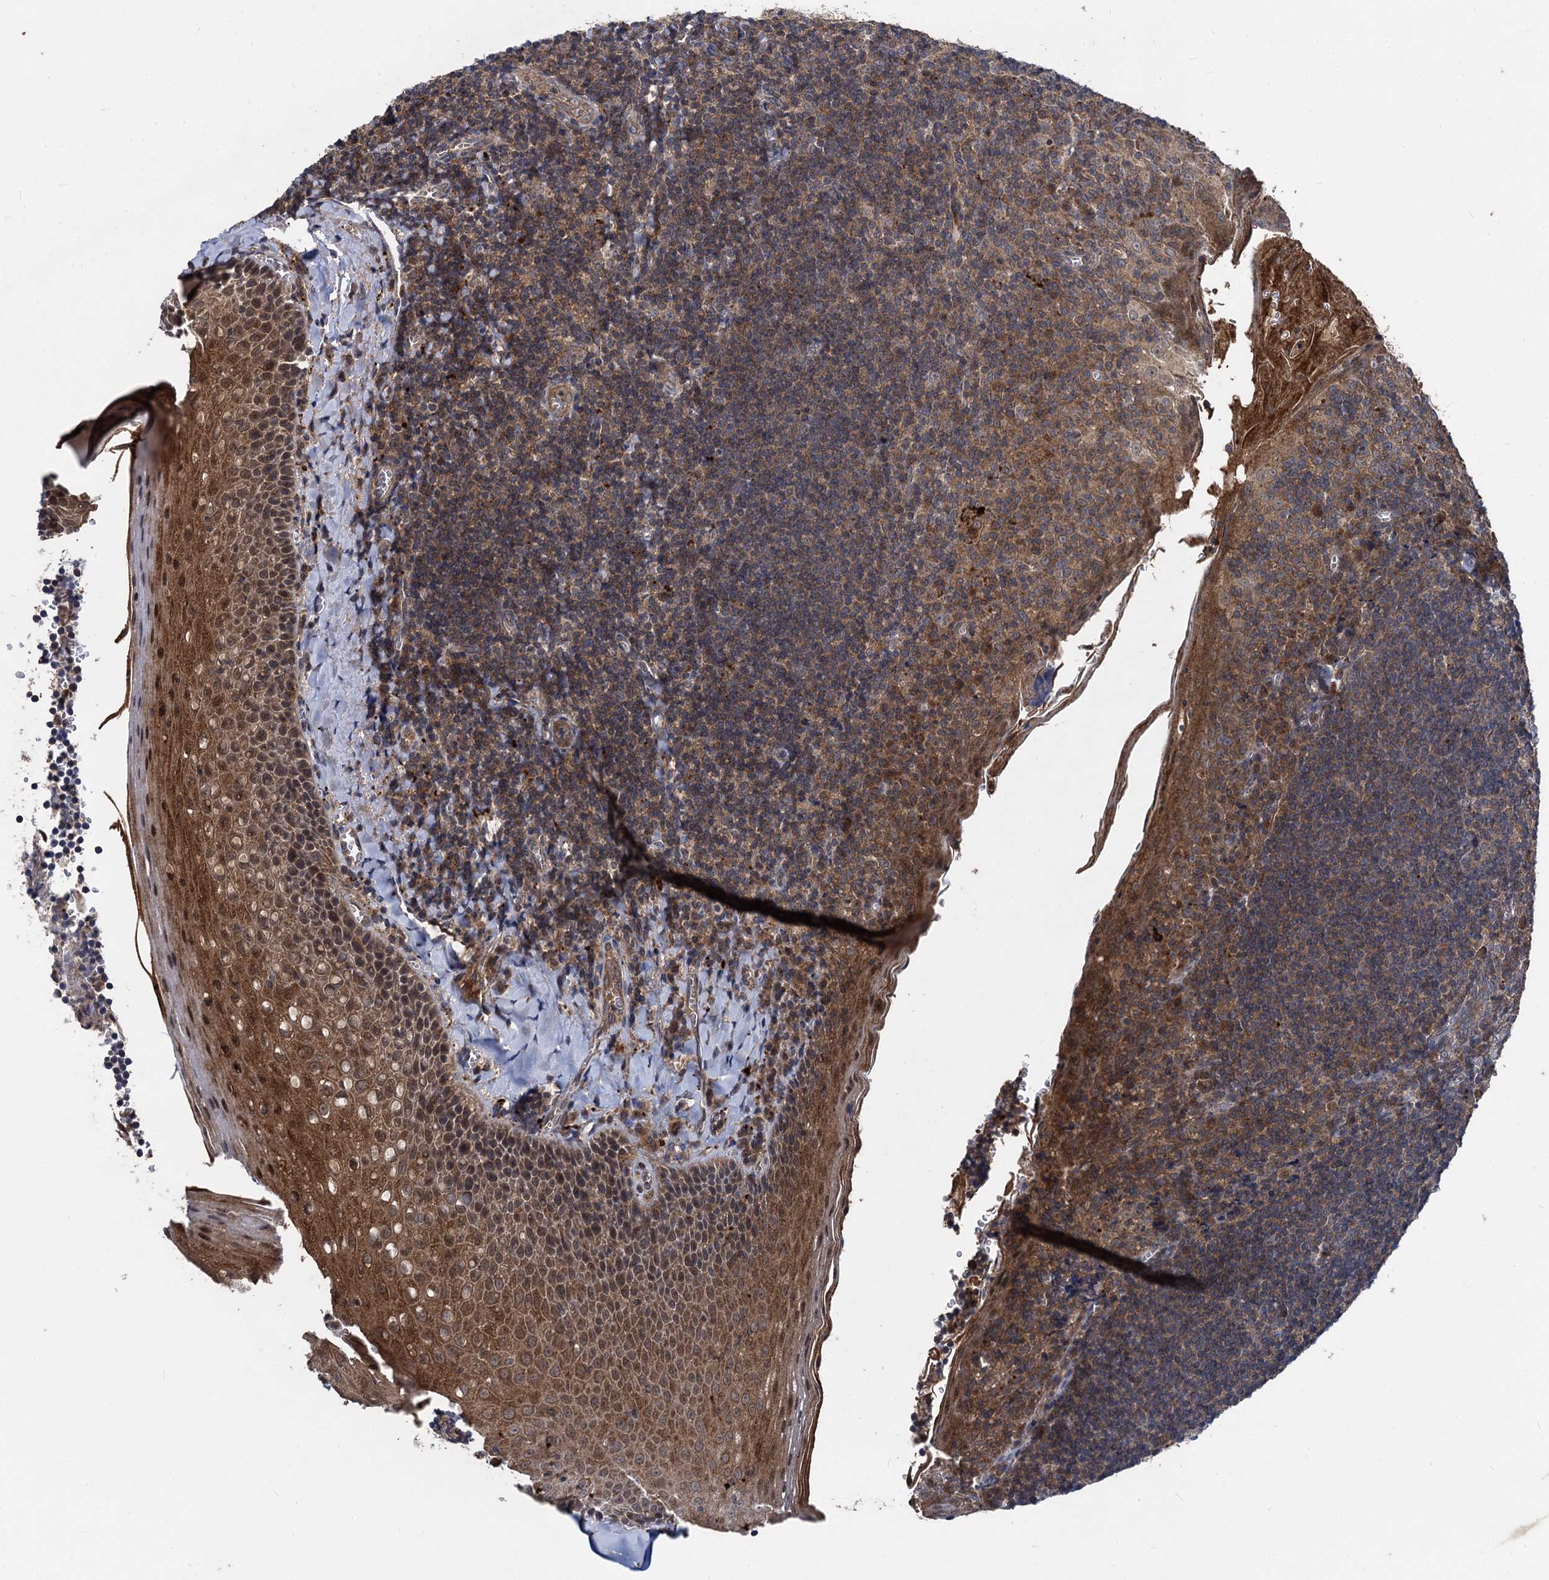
{"staining": {"intensity": "moderate", "quantity": ">75%", "location": "cytoplasmic/membranous"}, "tissue": "tonsil", "cell_type": "Germinal center cells", "image_type": "normal", "snomed": [{"axis": "morphology", "description": "Normal tissue, NOS"}, {"axis": "topography", "description": "Tonsil"}], "caption": "Tonsil was stained to show a protein in brown. There is medium levels of moderate cytoplasmic/membranous positivity in approximately >75% of germinal center cells. (DAB (3,3'-diaminobenzidine) IHC with brightfield microscopy, high magnification).", "gene": "BCL2L2", "patient": {"sex": "male", "age": 27}}